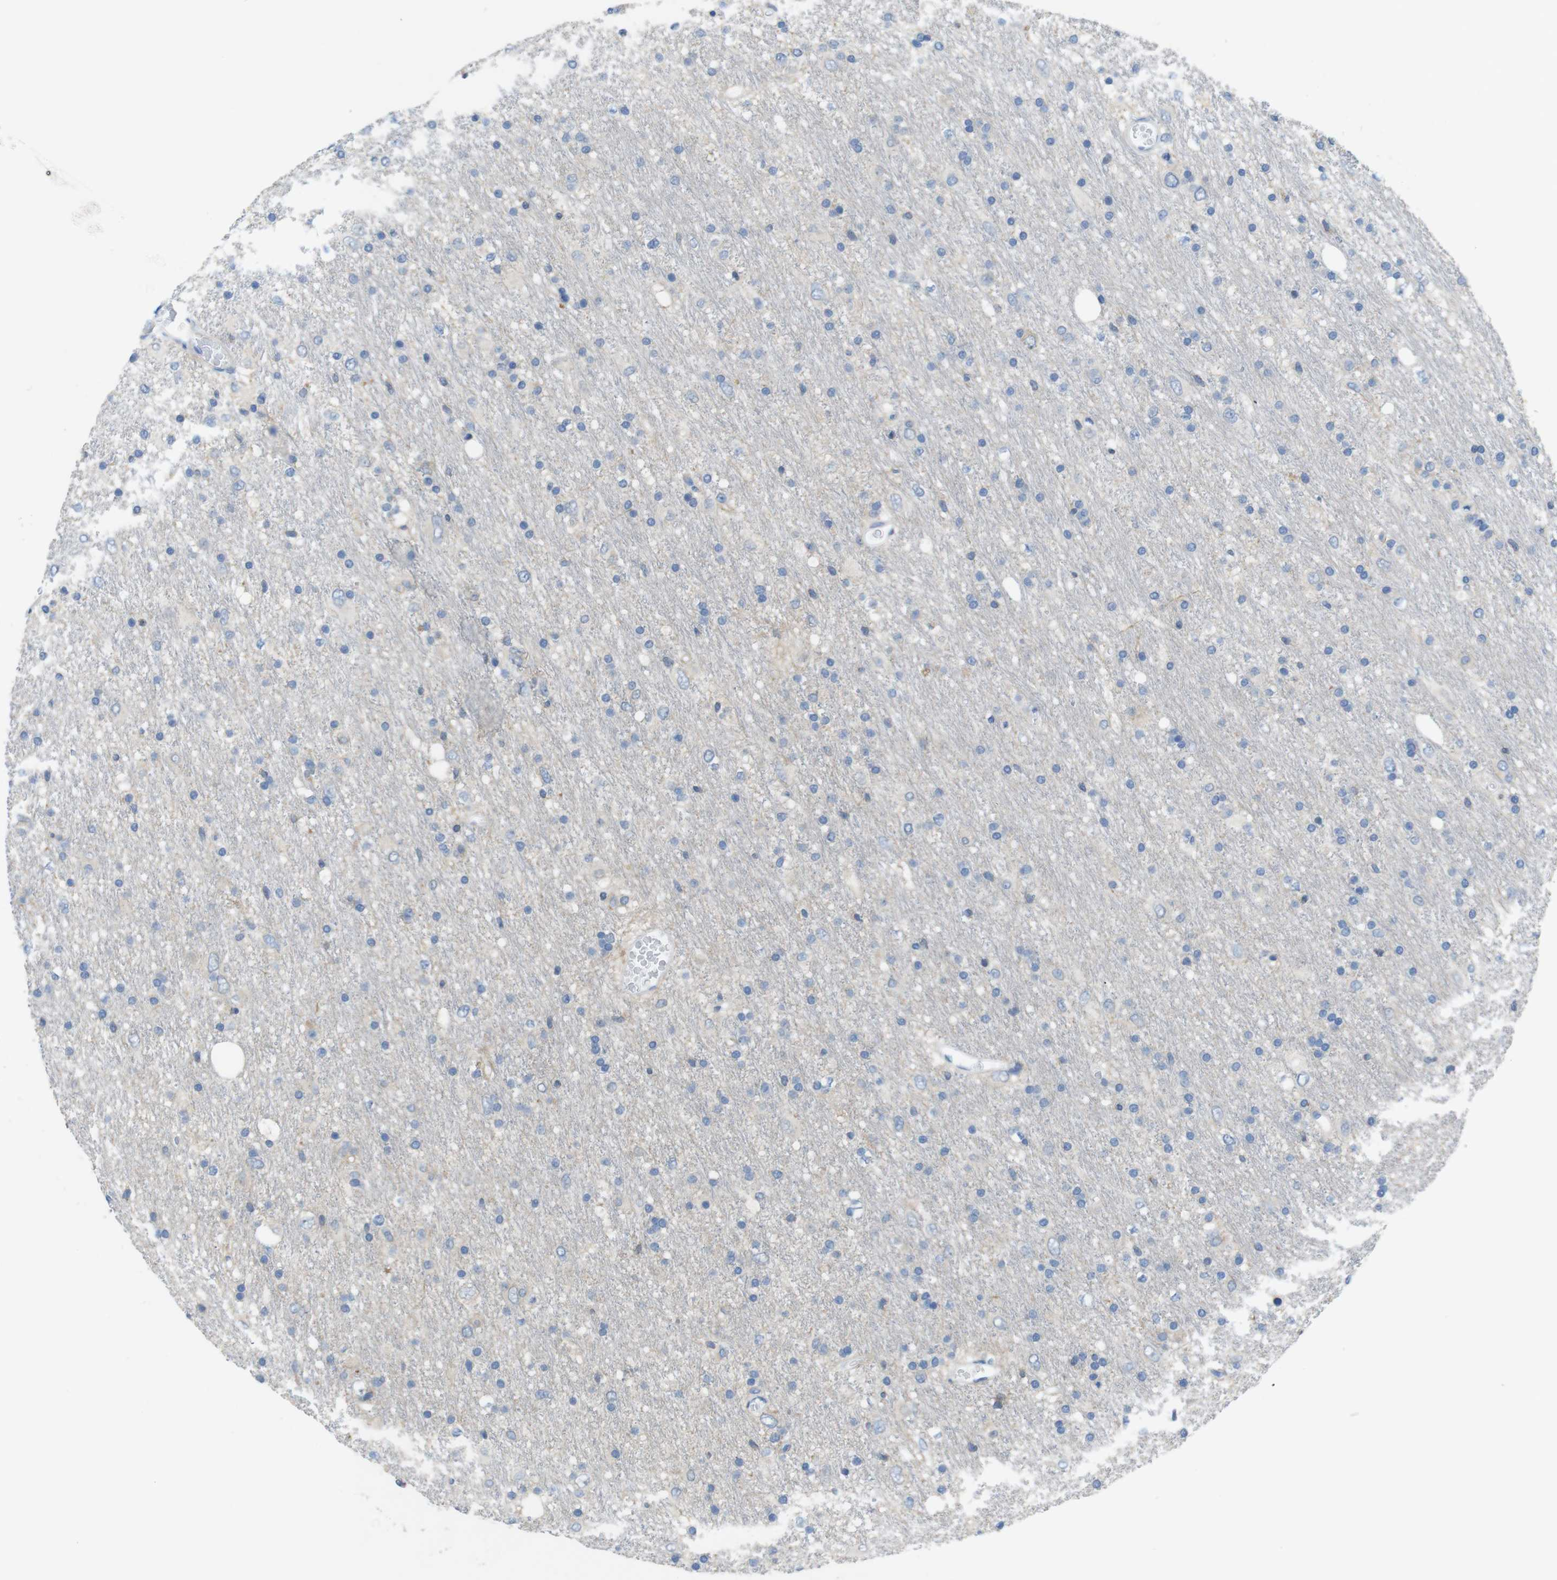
{"staining": {"intensity": "negative", "quantity": "none", "location": "none"}, "tissue": "glioma", "cell_type": "Tumor cells", "image_type": "cancer", "snomed": [{"axis": "morphology", "description": "Glioma, malignant, Low grade"}, {"axis": "topography", "description": "Brain"}], "caption": "An image of malignant glioma (low-grade) stained for a protein exhibits no brown staining in tumor cells.", "gene": "TJP3", "patient": {"sex": "male", "age": 77}}